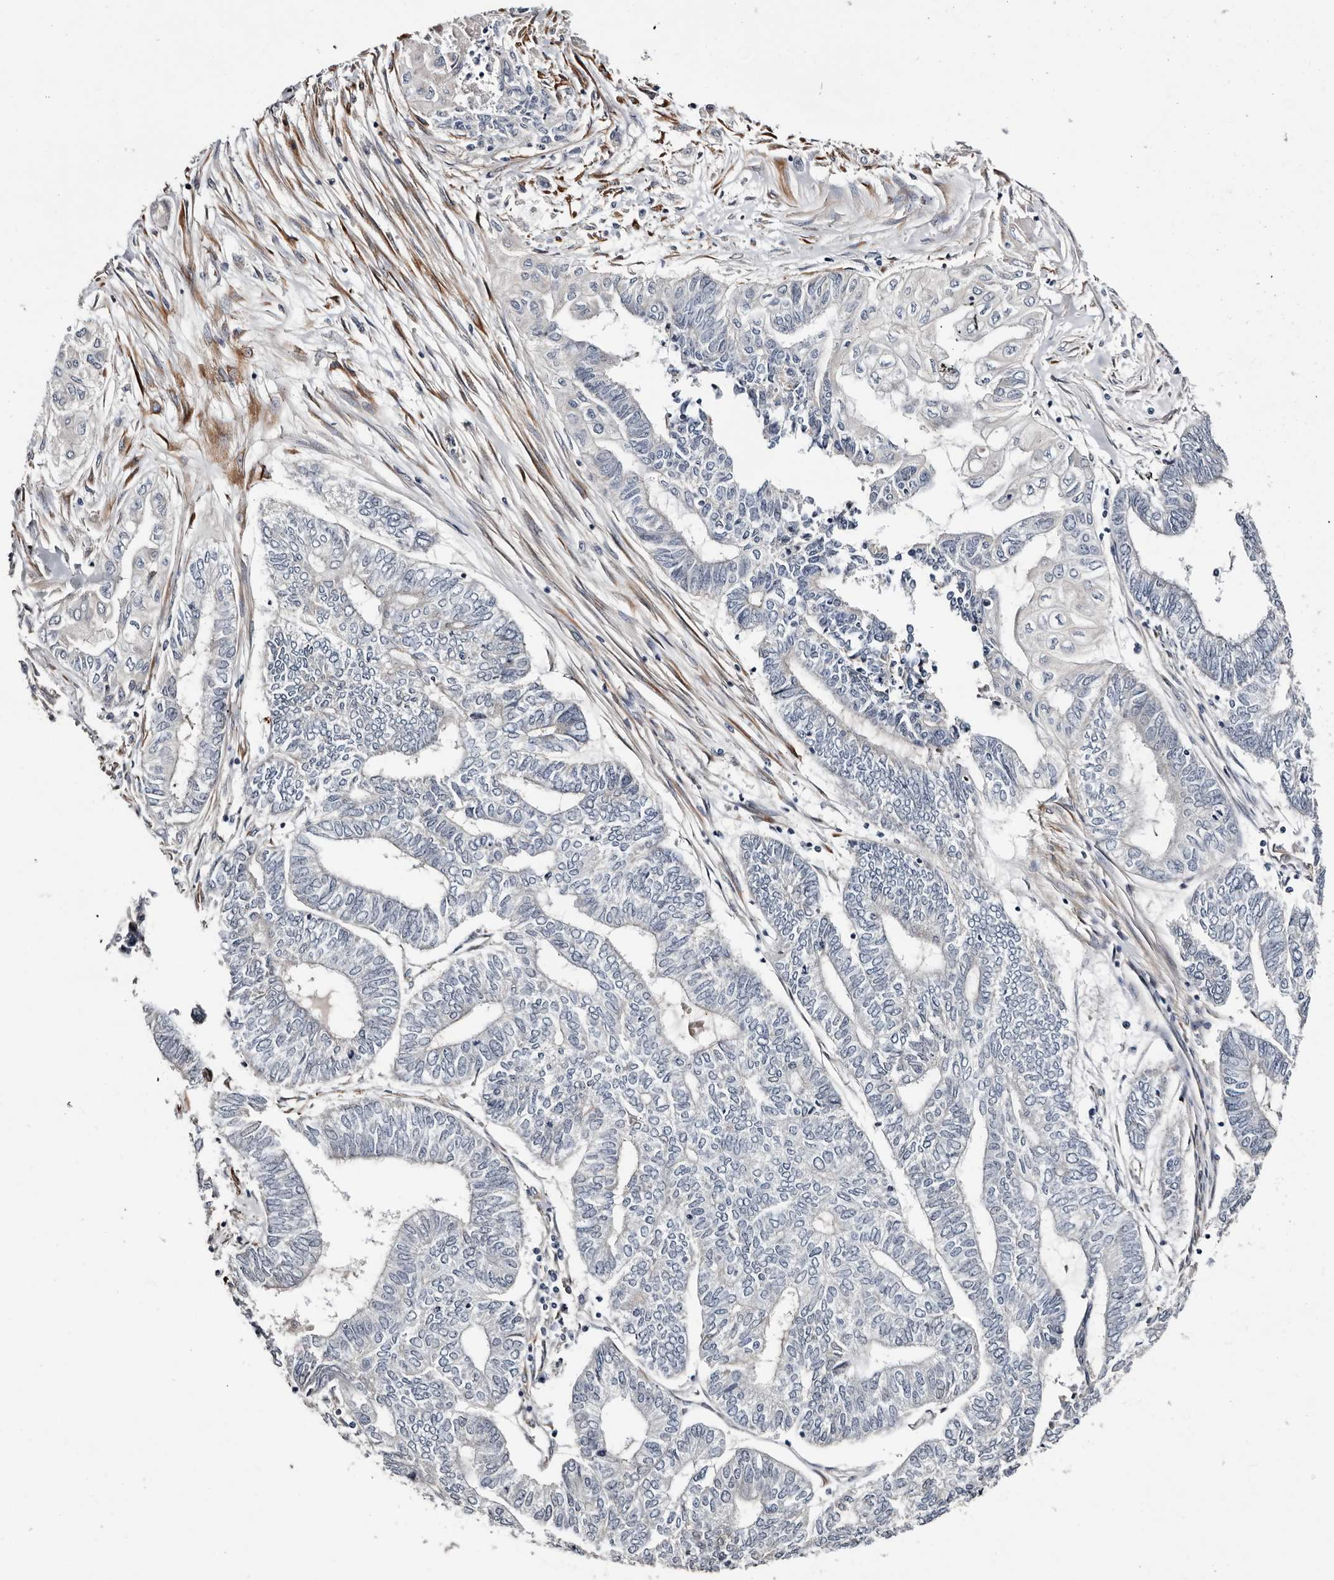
{"staining": {"intensity": "negative", "quantity": "none", "location": "none"}, "tissue": "endometrial cancer", "cell_type": "Tumor cells", "image_type": "cancer", "snomed": [{"axis": "morphology", "description": "Adenocarcinoma, NOS"}, {"axis": "topography", "description": "Uterus"}, {"axis": "topography", "description": "Endometrium"}], "caption": "Photomicrograph shows no significant protein positivity in tumor cells of endometrial cancer (adenocarcinoma).", "gene": "USH1C", "patient": {"sex": "female", "age": 70}}